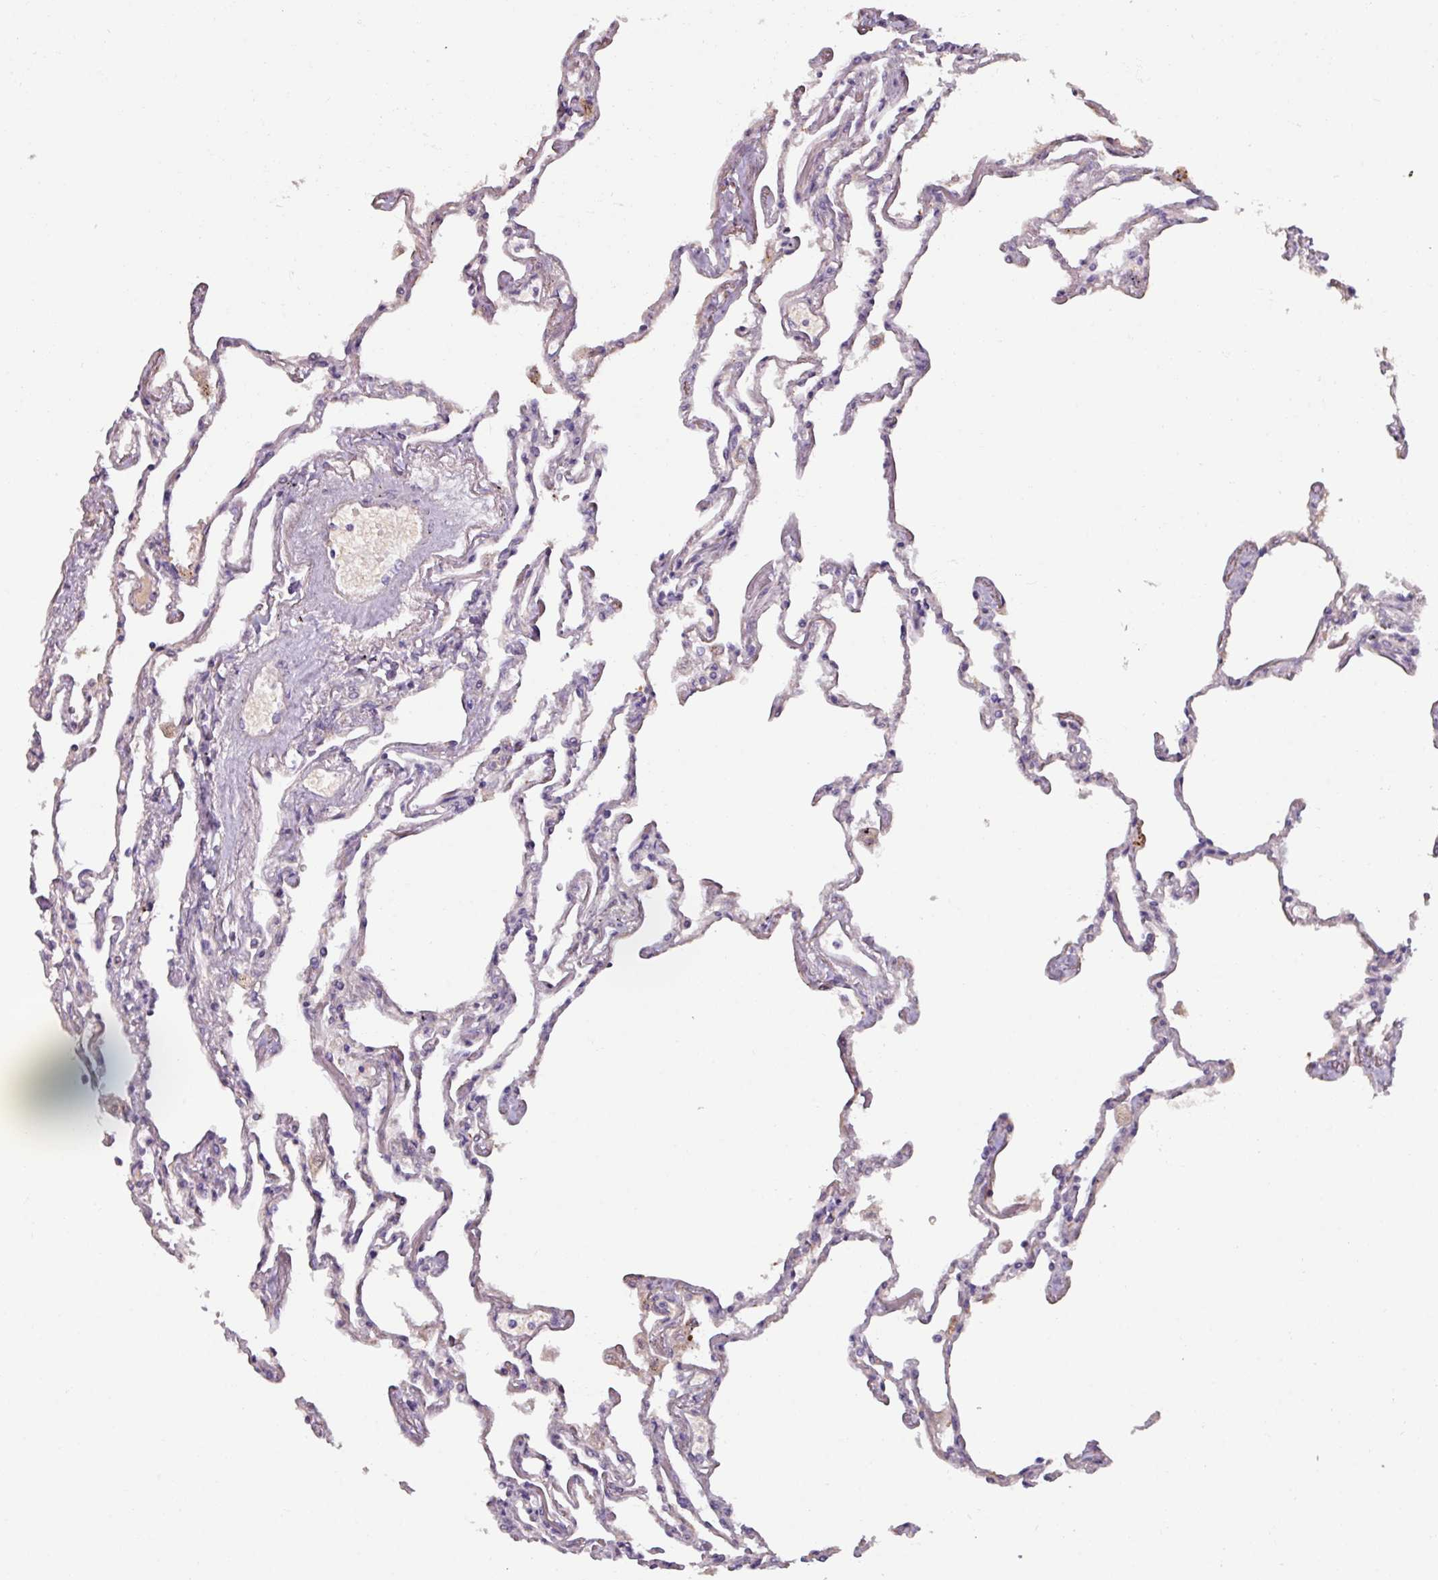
{"staining": {"intensity": "negative", "quantity": "none", "location": "none"}, "tissue": "lung", "cell_type": "Alveolar cells", "image_type": "normal", "snomed": [{"axis": "morphology", "description": "Normal tissue, NOS"}, {"axis": "topography", "description": "Lung"}], "caption": "High magnification brightfield microscopy of normal lung stained with DAB (brown) and counterstained with hematoxylin (blue): alveolar cells show no significant expression.", "gene": "SPESP1", "patient": {"sex": "female", "age": 67}}